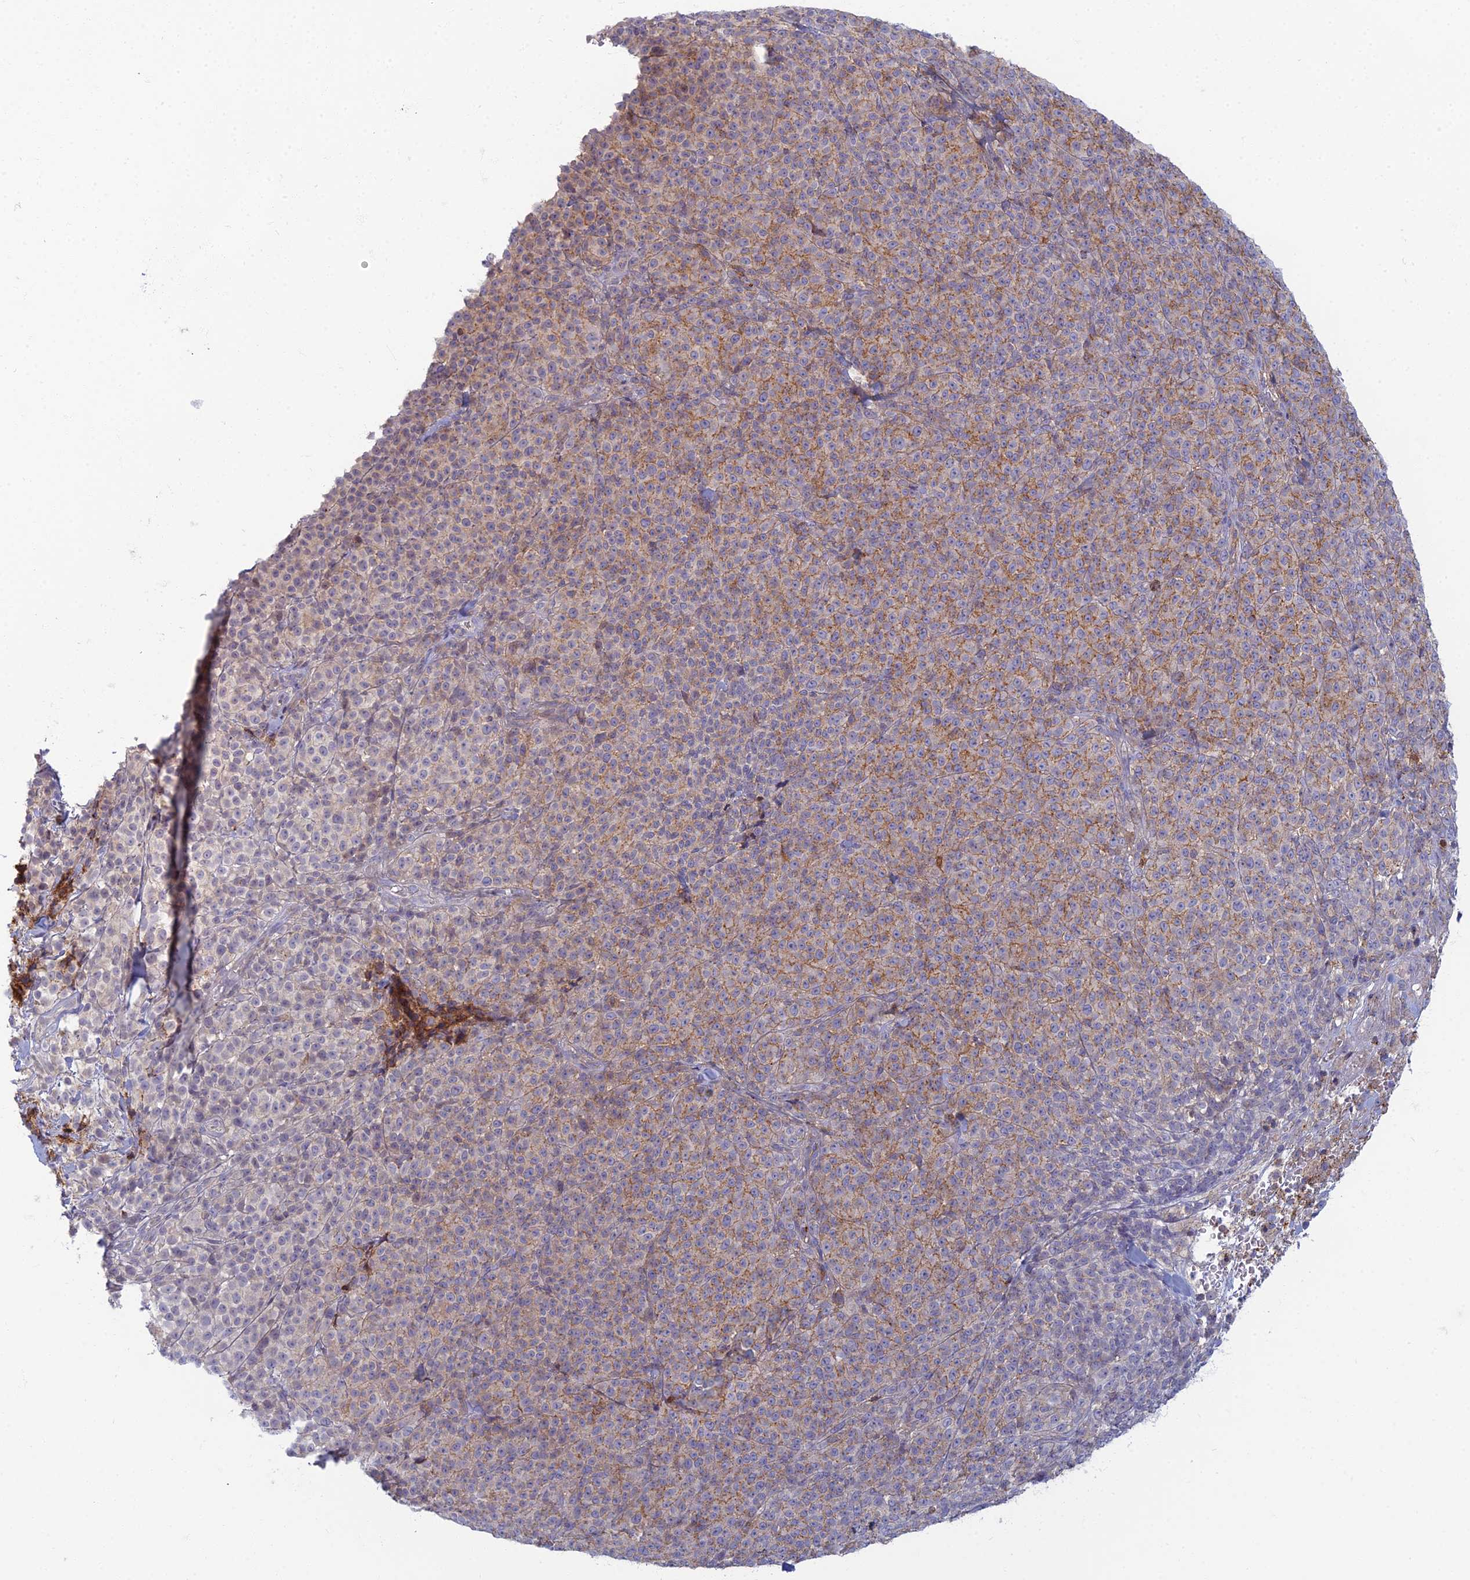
{"staining": {"intensity": "weak", "quantity": "25%-75%", "location": "cytoplasmic/membranous"}, "tissue": "melanoma", "cell_type": "Tumor cells", "image_type": "cancer", "snomed": [{"axis": "morphology", "description": "Normal tissue, NOS"}, {"axis": "morphology", "description": "Malignant melanoma, NOS"}, {"axis": "topography", "description": "Skin"}], "caption": "Weak cytoplasmic/membranous positivity for a protein is present in approximately 25%-75% of tumor cells of melanoma using immunohistochemistry.", "gene": "CHMP4B", "patient": {"sex": "female", "age": 34}}